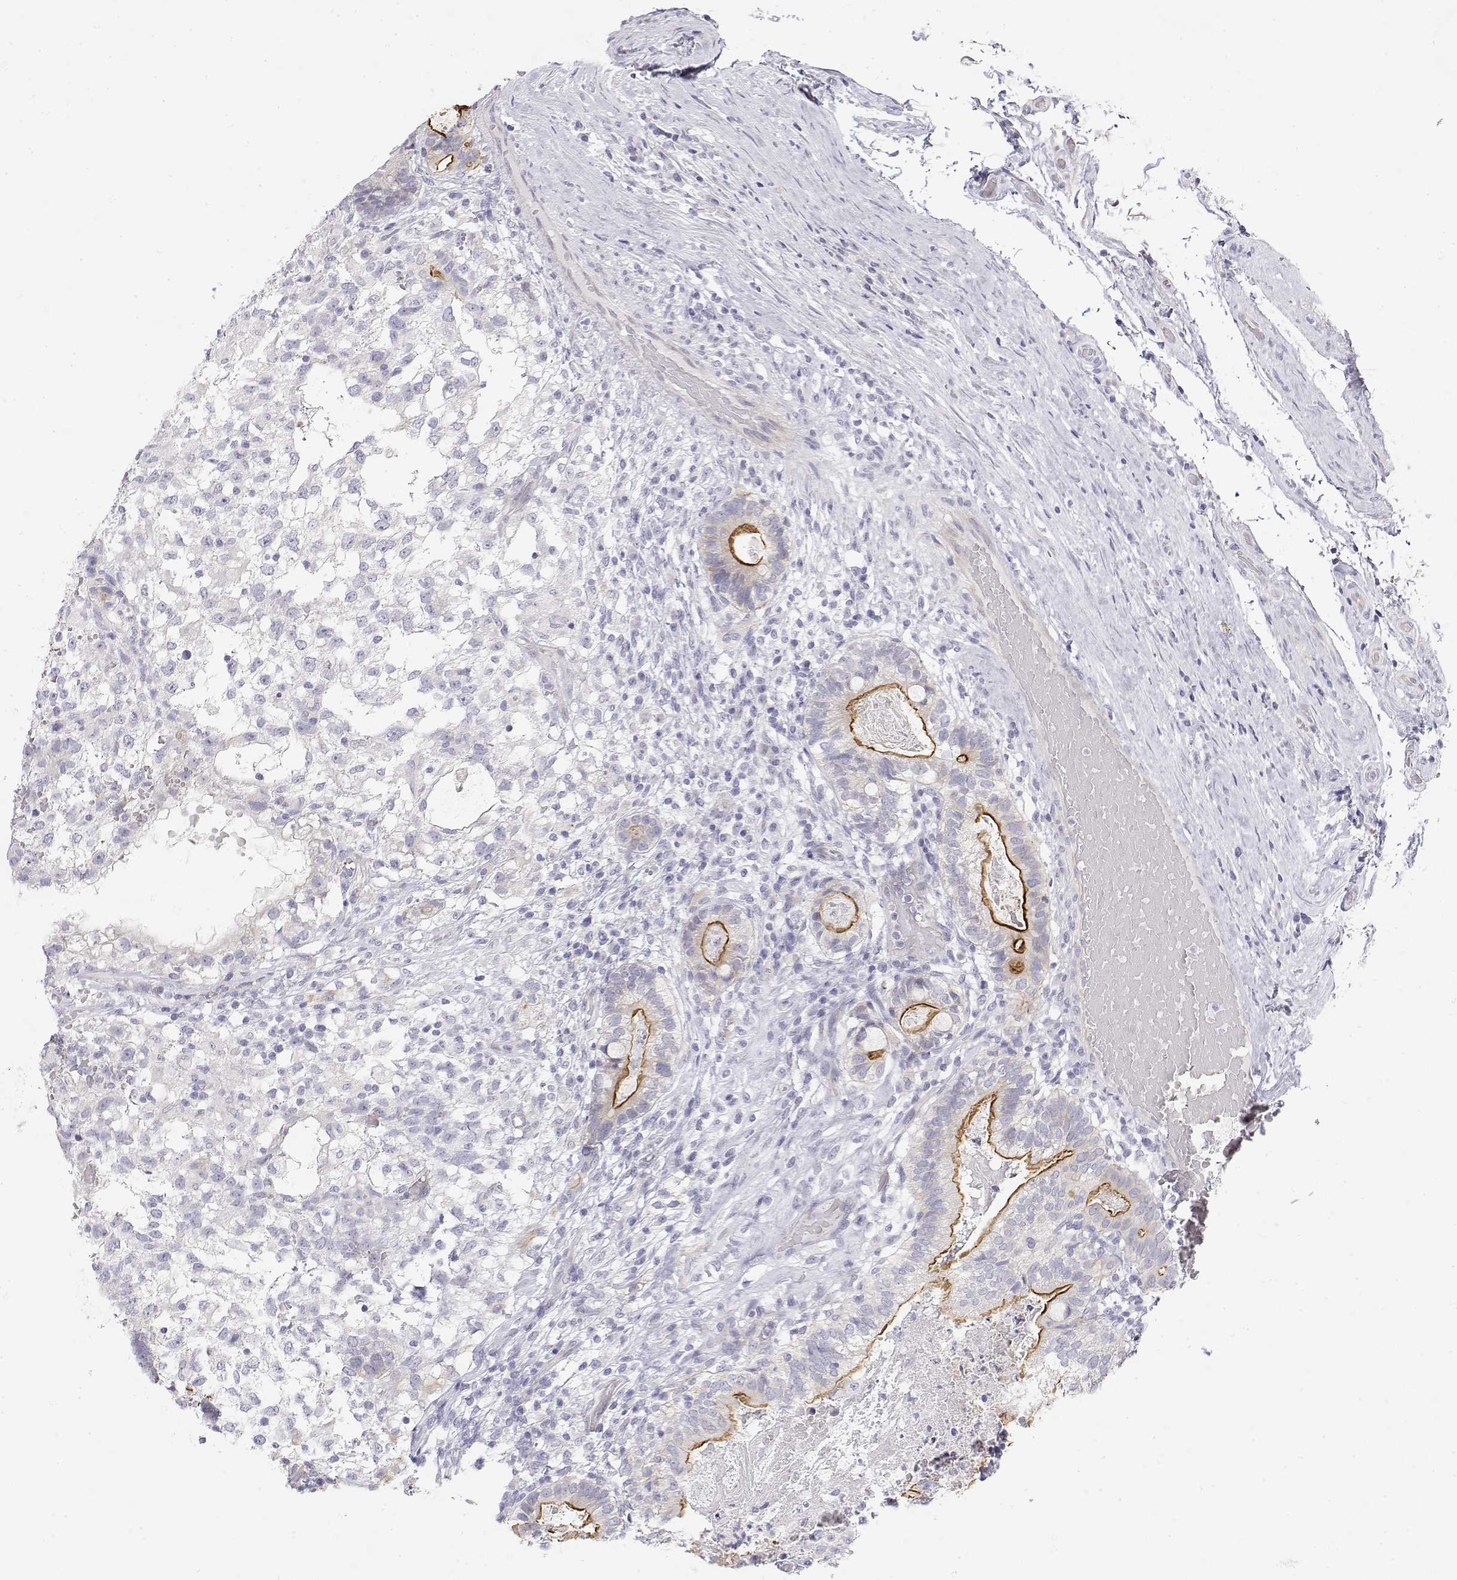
{"staining": {"intensity": "strong", "quantity": "<25%", "location": "cytoplasmic/membranous"}, "tissue": "testis cancer", "cell_type": "Tumor cells", "image_type": "cancer", "snomed": [{"axis": "morphology", "description": "Seminoma, NOS"}, {"axis": "morphology", "description": "Carcinoma, Embryonal, NOS"}, {"axis": "topography", "description": "Testis"}], "caption": "Immunohistochemical staining of human testis cancer (embryonal carcinoma) exhibits medium levels of strong cytoplasmic/membranous expression in about <25% of tumor cells.", "gene": "MISP", "patient": {"sex": "male", "age": 41}}